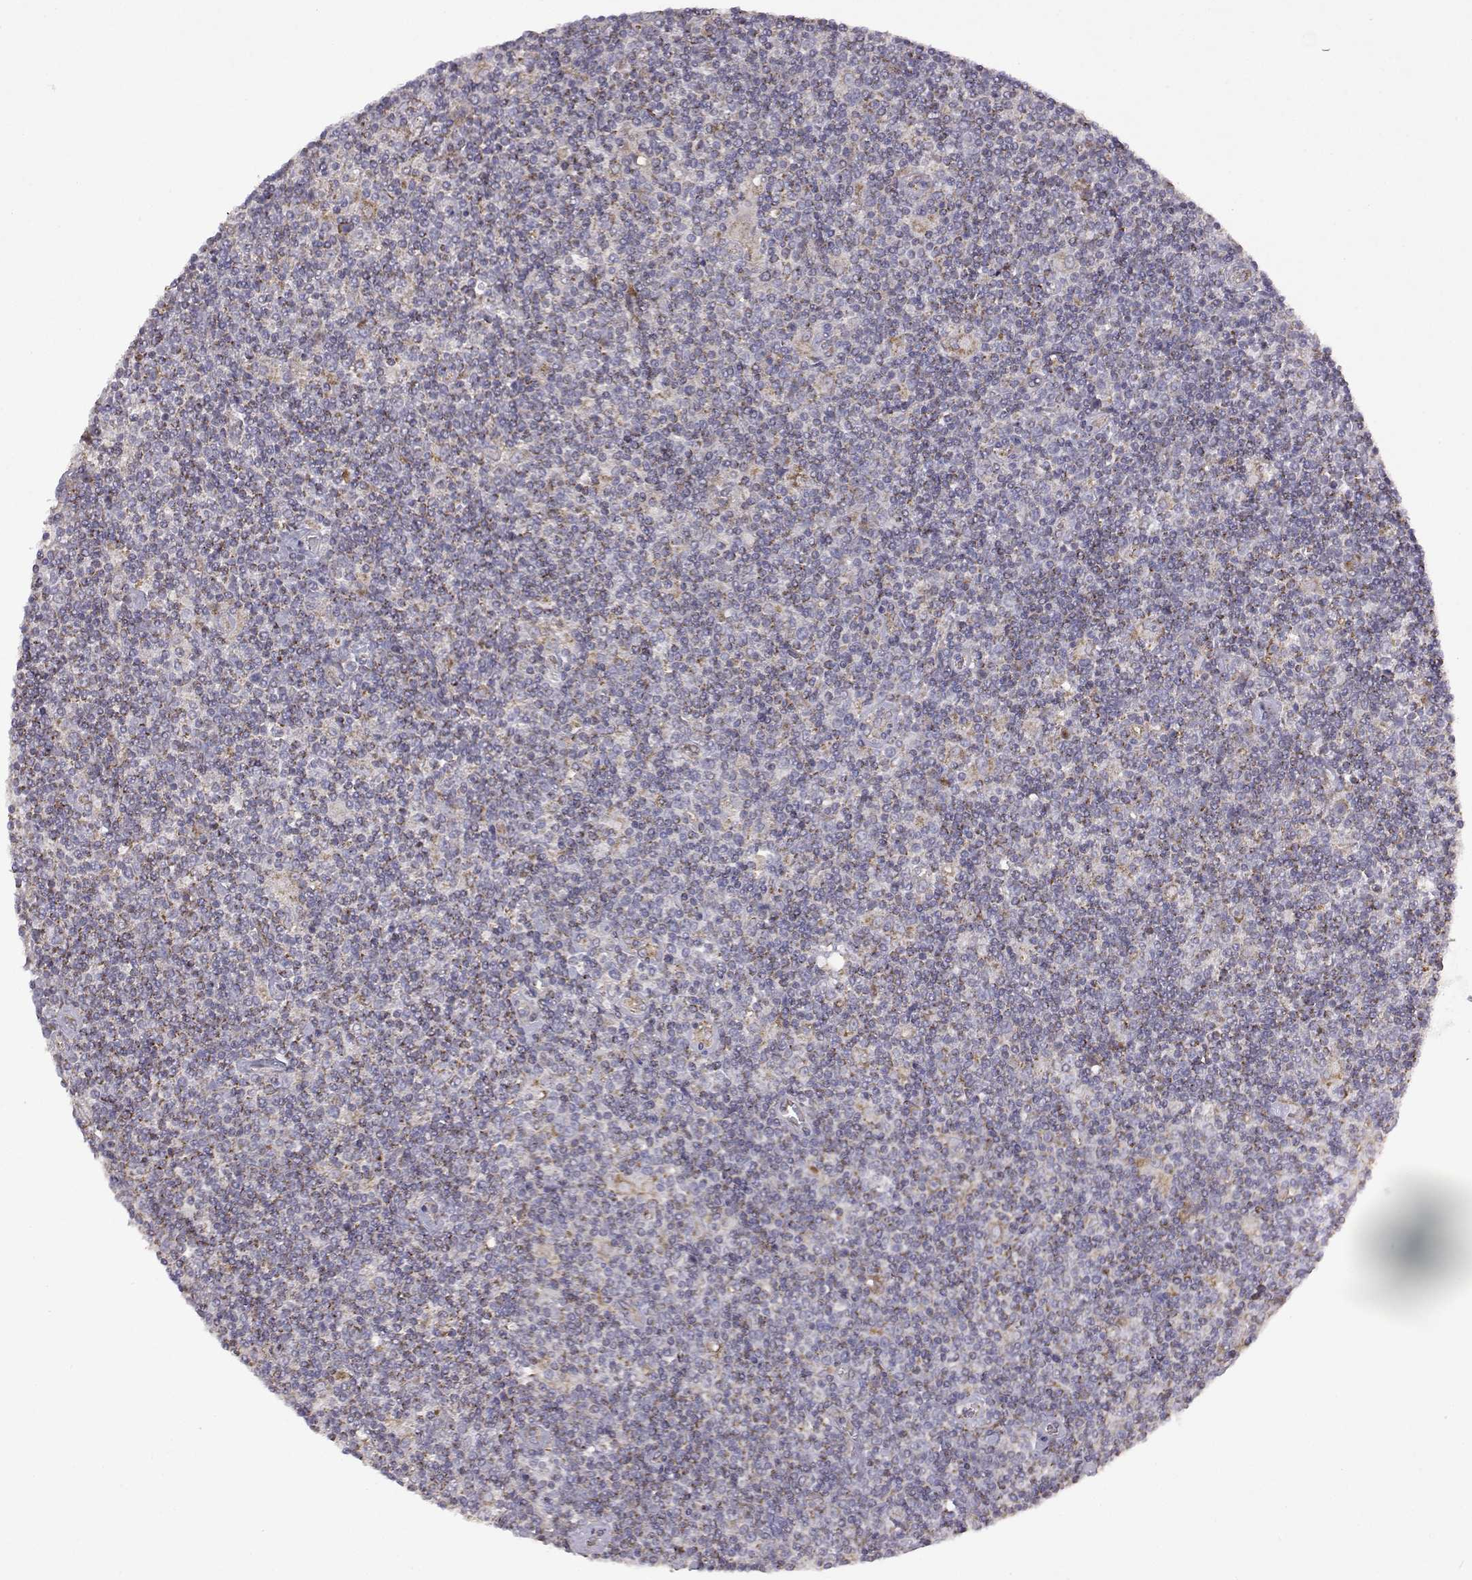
{"staining": {"intensity": "weak", "quantity": "25%-75%", "location": "cytoplasmic/membranous"}, "tissue": "lymphoma", "cell_type": "Tumor cells", "image_type": "cancer", "snomed": [{"axis": "morphology", "description": "Hodgkin's disease, NOS"}, {"axis": "topography", "description": "Lymph node"}], "caption": "IHC (DAB (3,3'-diaminobenzidine)) staining of human Hodgkin's disease demonstrates weak cytoplasmic/membranous protein expression in about 25%-75% of tumor cells.", "gene": "DDC", "patient": {"sex": "male", "age": 40}}